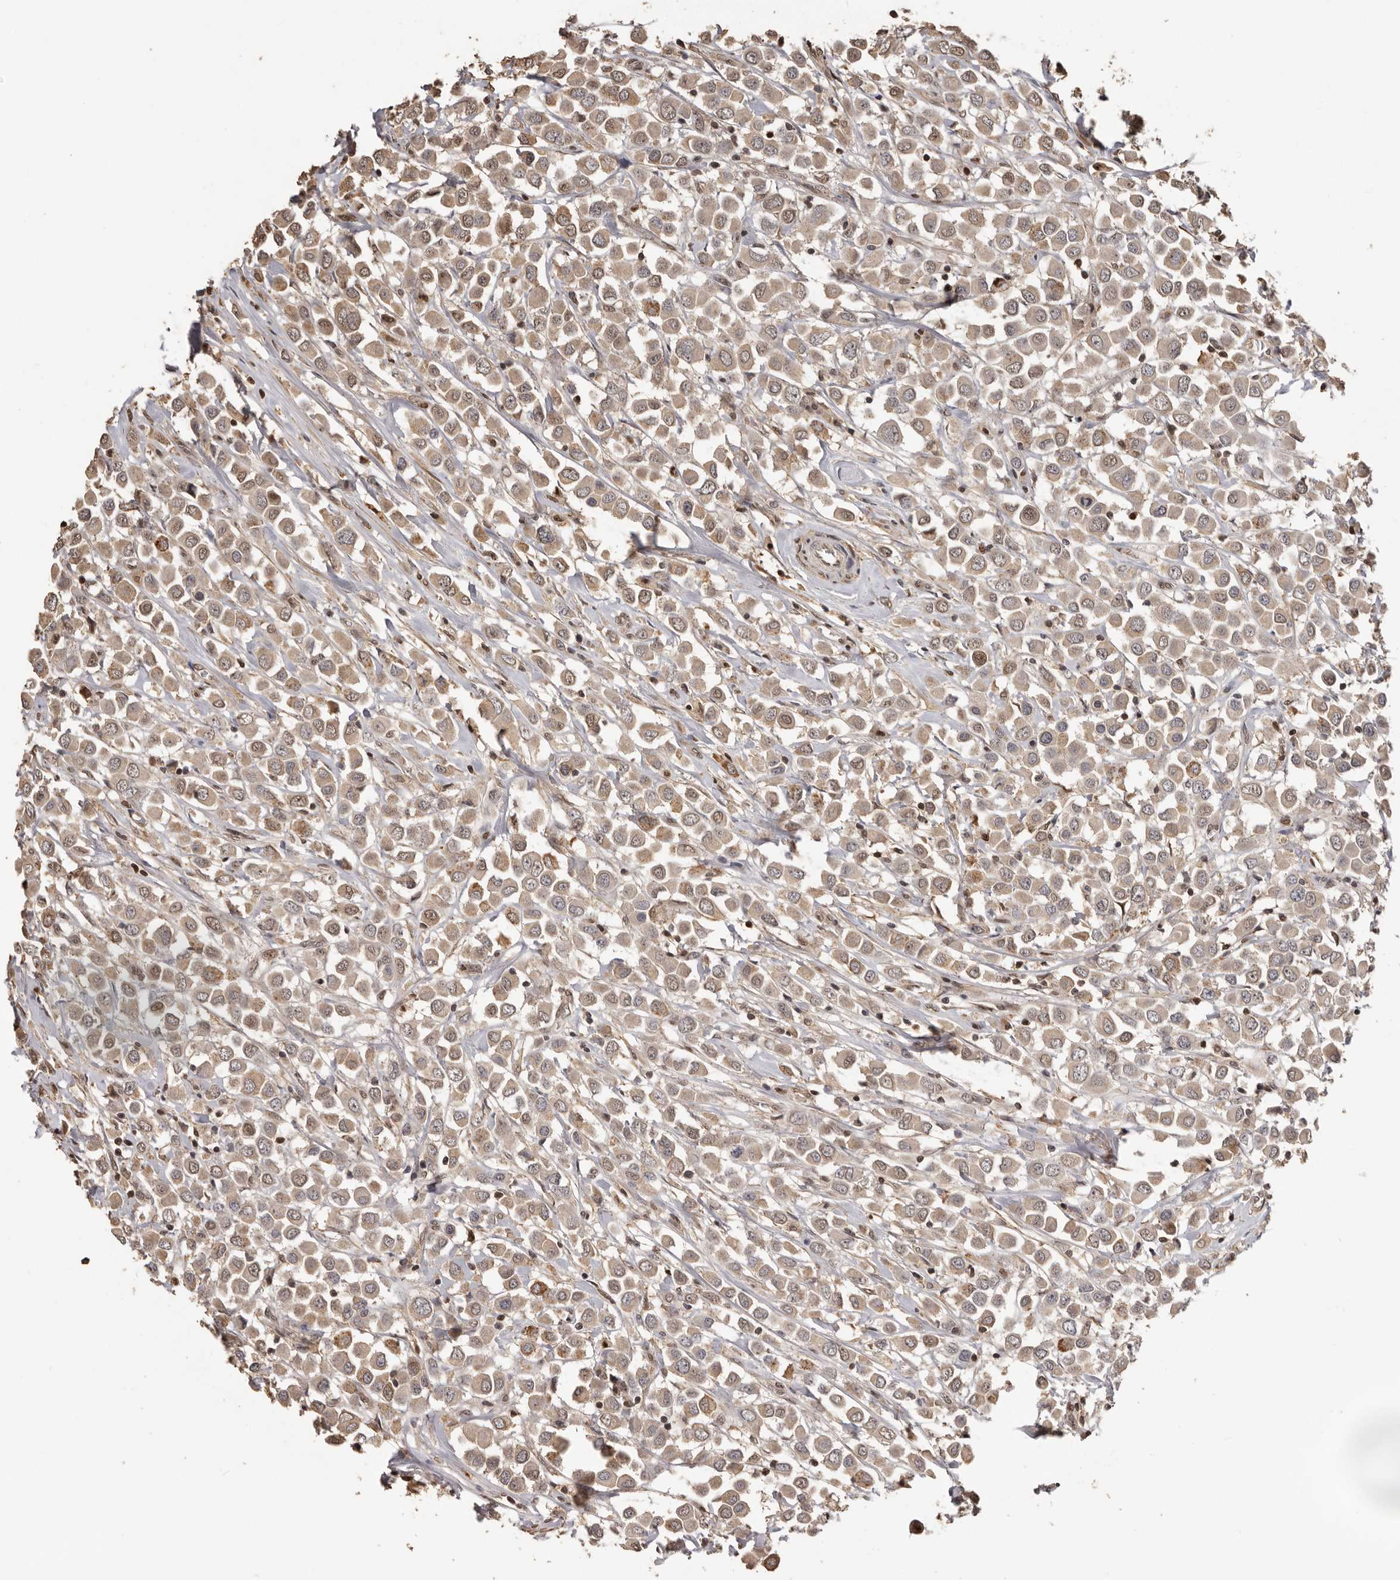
{"staining": {"intensity": "moderate", "quantity": ">75%", "location": "cytoplasmic/membranous,nuclear"}, "tissue": "breast cancer", "cell_type": "Tumor cells", "image_type": "cancer", "snomed": [{"axis": "morphology", "description": "Duct carcinoma"}, {"axis": "topography", "description": "Breast"}], "caption": "This histopathology image shows IHC staining of human invasive ductal carcinoma (breast), with medium moderate cytoplasmic/membranous and nuclear expression in about >75% of tumor cells.", "gene": "KIF2B", "patient": {"sex": "female", "age": 61}}